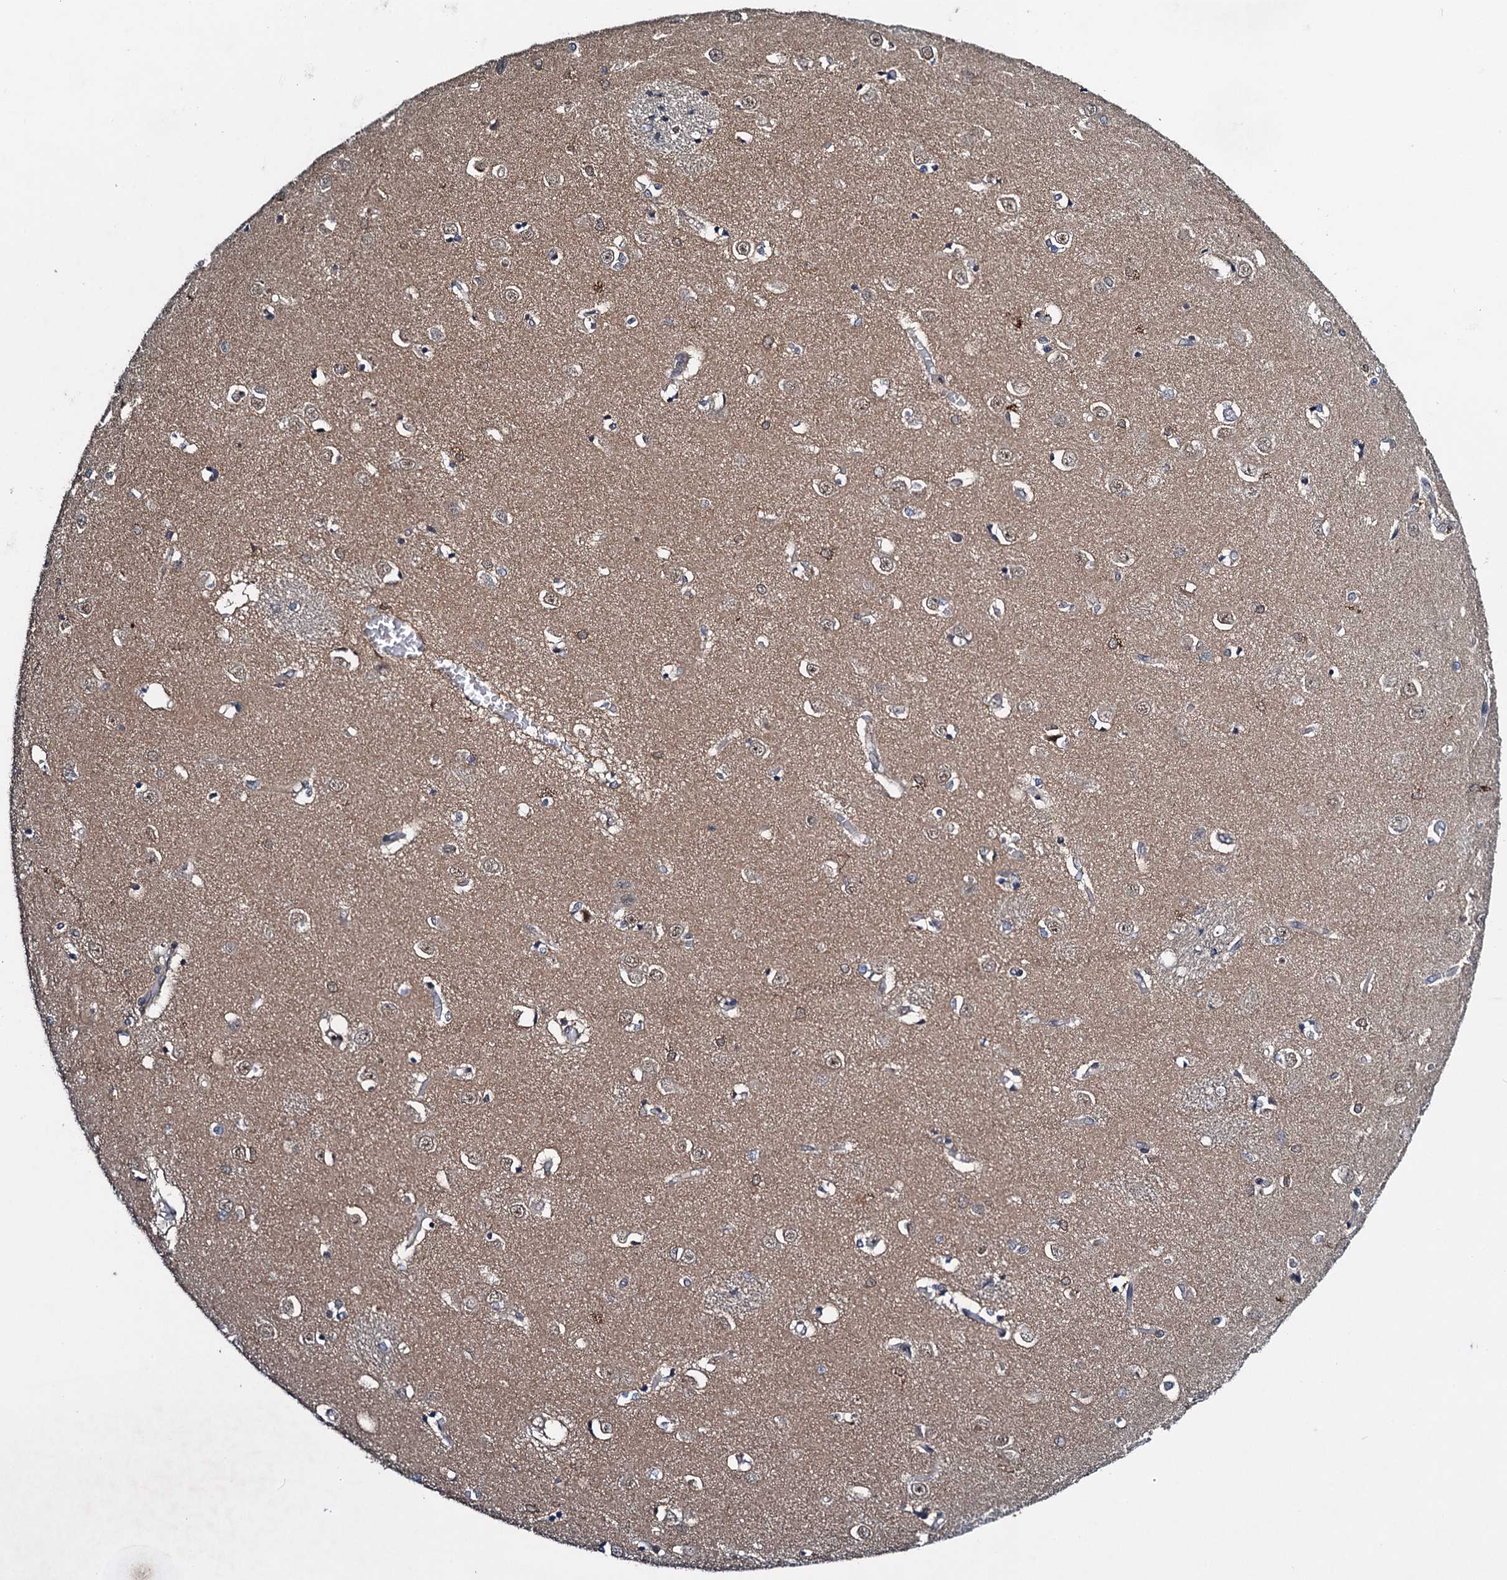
{"staining": {"intensity": "negative", "quantity": "none", "location": "none"}, "tissue": "caudate", "cell_type": "Glial cells", "image_type": "normal", "snomed": [{"axis": "morphology", "description": "Normal tissue, NOS"}, {"axis": "topography", "description": "Lateral ventricle wall"}], "caption": "This is an immunohistochemistry image of unremarkable human caudate. There is no staining in glial cells.", "gene": "RNF165", "patient": {"sex": "male", "age": 37}}